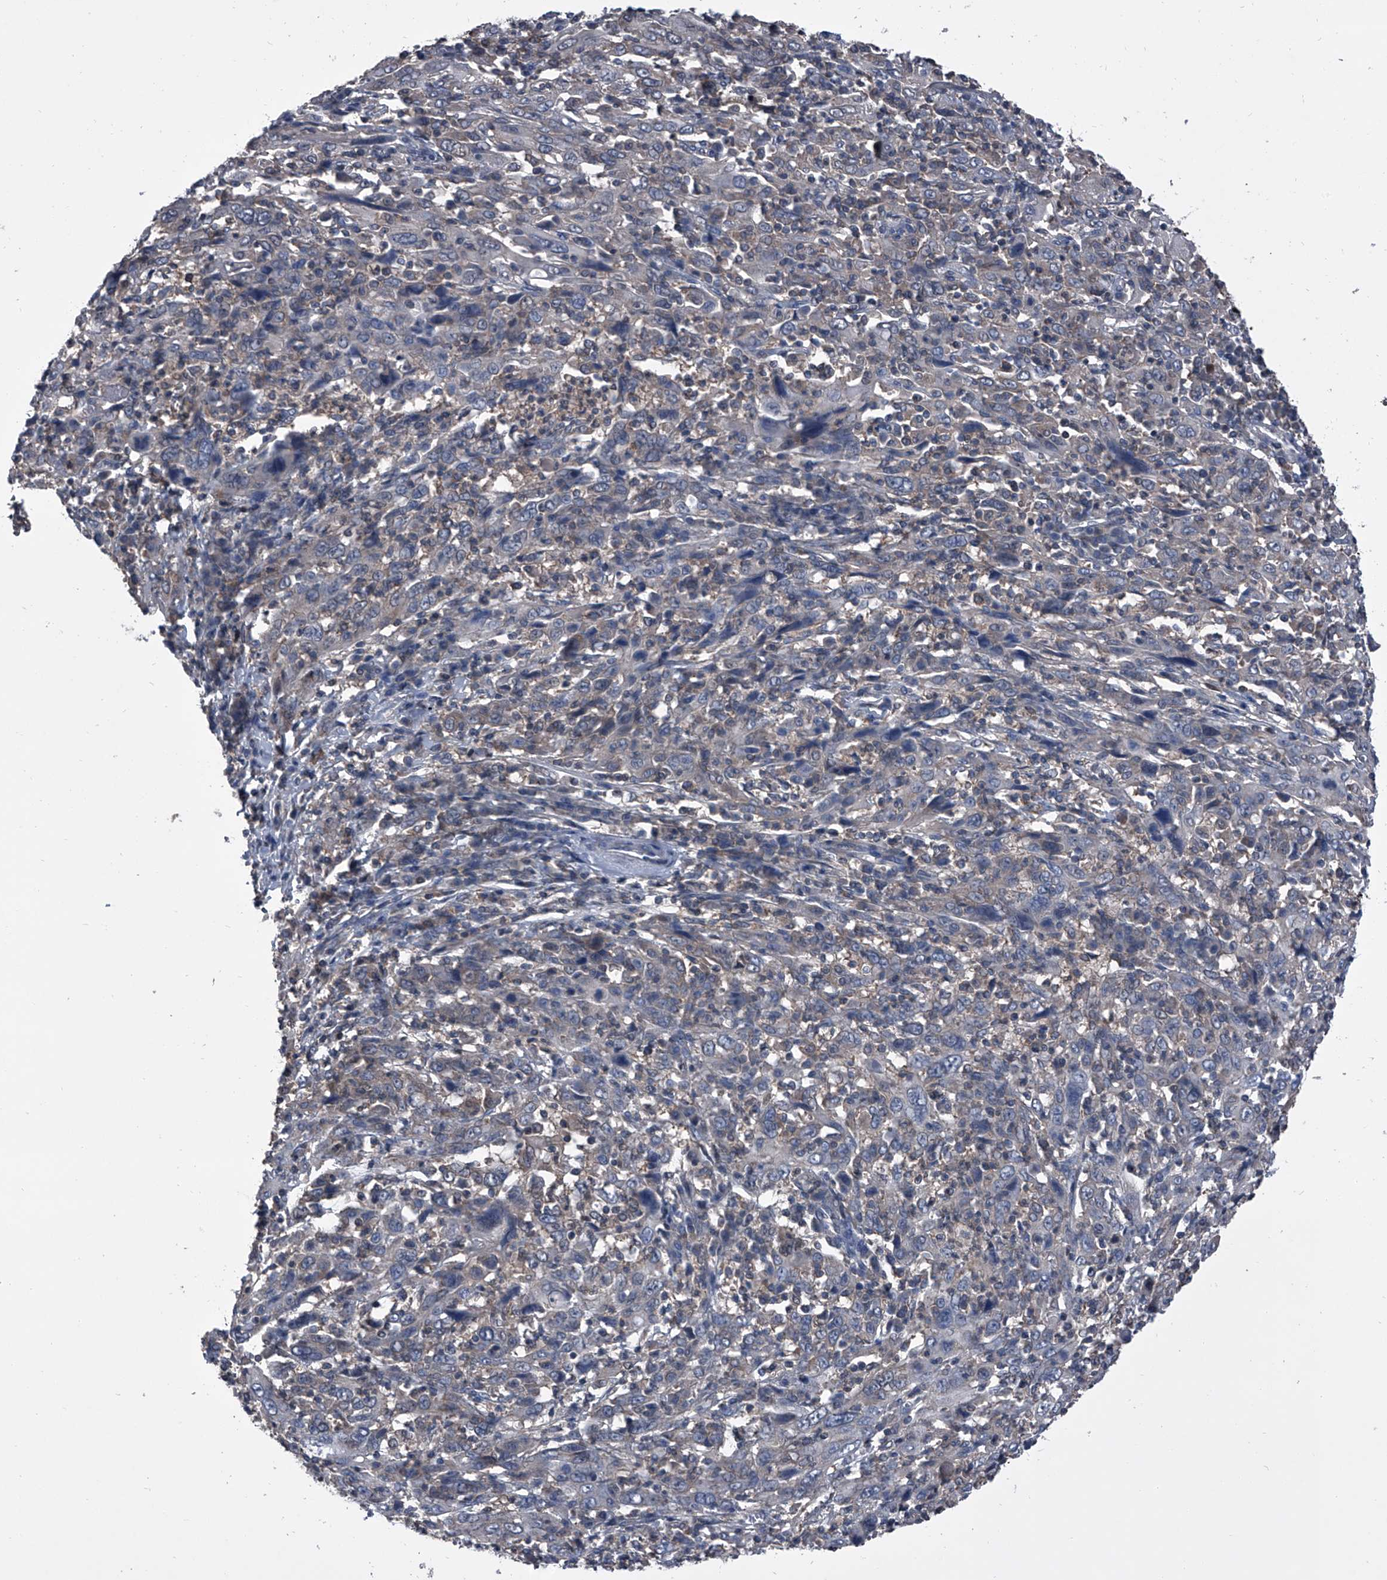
{"staining": {"intensity": "negative", "quantity": "none", "location": "none"}, "tissue": "cervical cancer", "cell_type": "Tumor cells", "image_type": "cancer", "snomed": [{"axis": "morphology", "description": "Squamous cell carcinoma, NOS"}, {"axis": "topography", "description": "Cervix"}], "caption": "The photomicrograph demonstrates no significant positivity in tumor cells of cervical squamous cell carcinoma.", "gene": "PIP5K1A", "patient": {"sex": "female", "age": 46}}